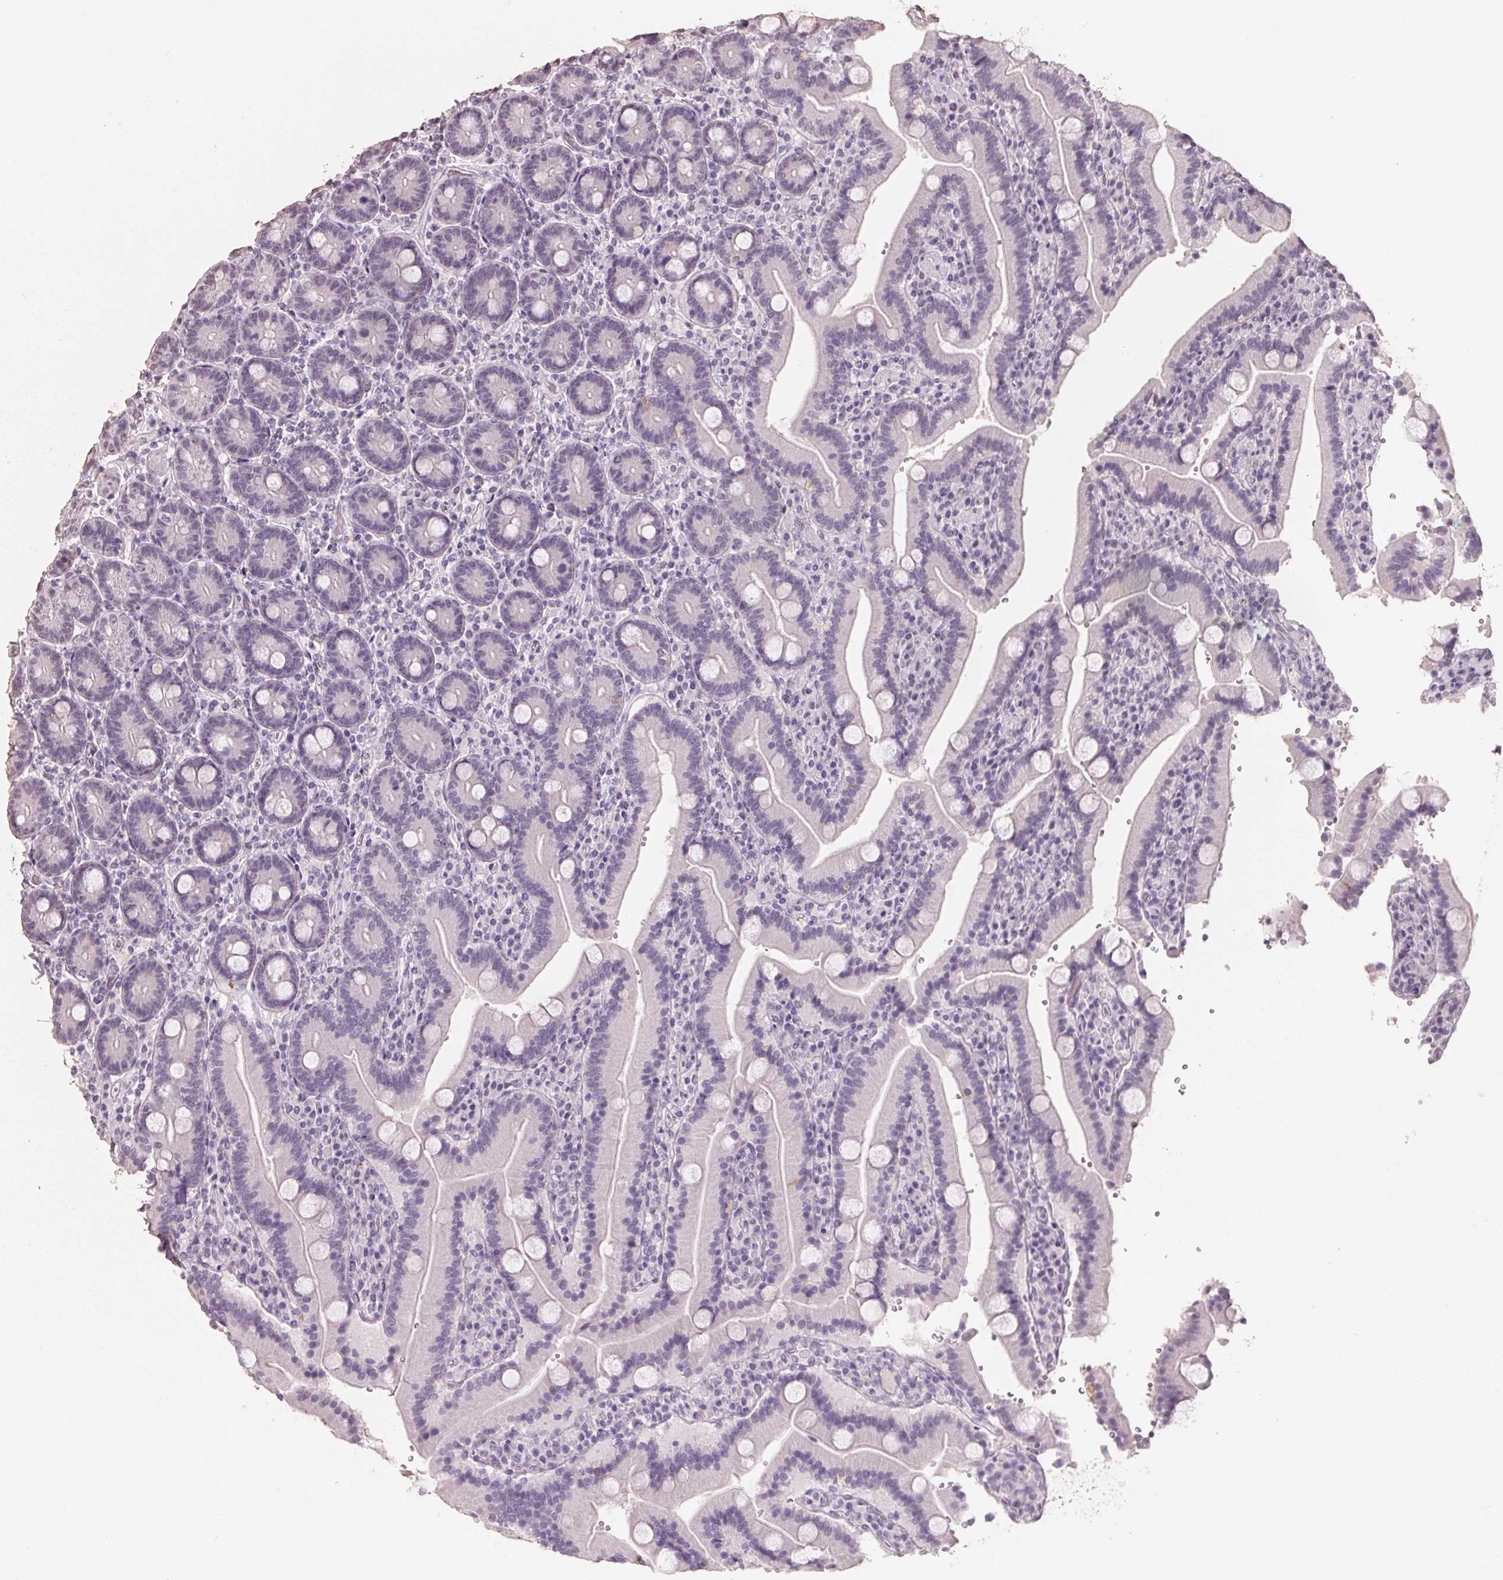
{"staining": {"intensity": "weak", "quantity": "<25%", "location": "cytoplasmic/membranous,nuclear"}, "tissue": "duodenum", "cell_type": "Glandular cells", "image_type": "normal", "snomed": [{"axis": "morphology", "description": "Normal tissue, NOS"}, {"axis": "topography", "description": "Duodenum"}], "caption": "Protein analysis of normal duodenum displays no significant staining in glandular cells. The staining is performed using DAB (3,3'-diaminobenzidine) brown chromogen with nuclei counter-stained in using hematoxylin.", "gene": "FTCD", "patient": {"sex": "female", "age": 62}}